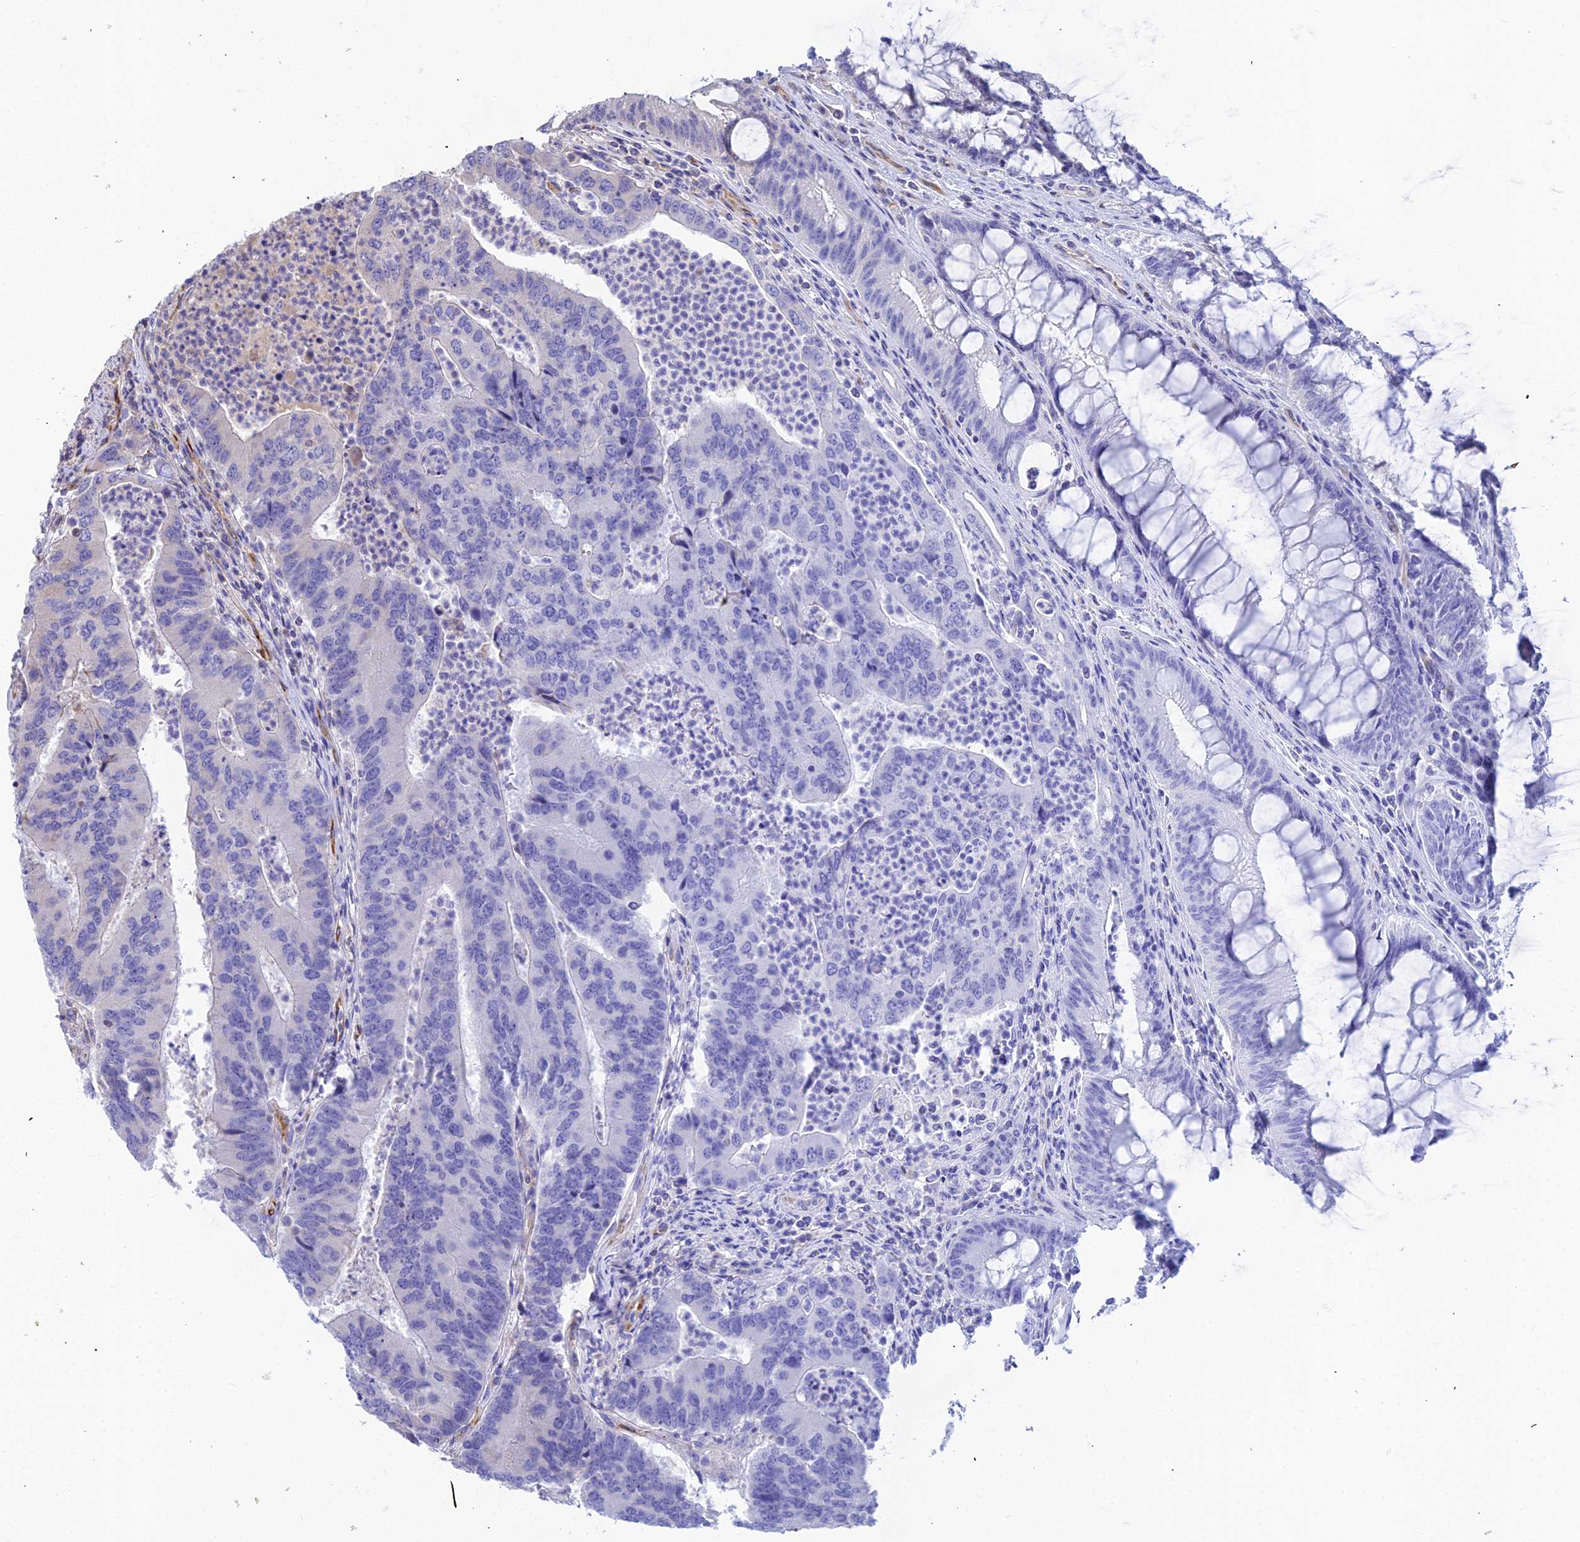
{"staining": {"intensity": "negative", "quantity": "none", "location": "none"}, "tissue": "colorectal cancer", "cell_type": "Tumor cells", "image_type": "cancer", "snomed": [{"axis": "morphology", "description": "Adenocarcinoma, NOS"}, {"axis": "topography", "description": "Colon"}], "caption": "Immunohistochemistry micrograph of neoplastic tissue: colorectal adenocarcinoma stained with DAB displays no significant protein staining in tumor cells.", "gene": "ASPHD1", "patient": {"sex": "female", "age": 67}}